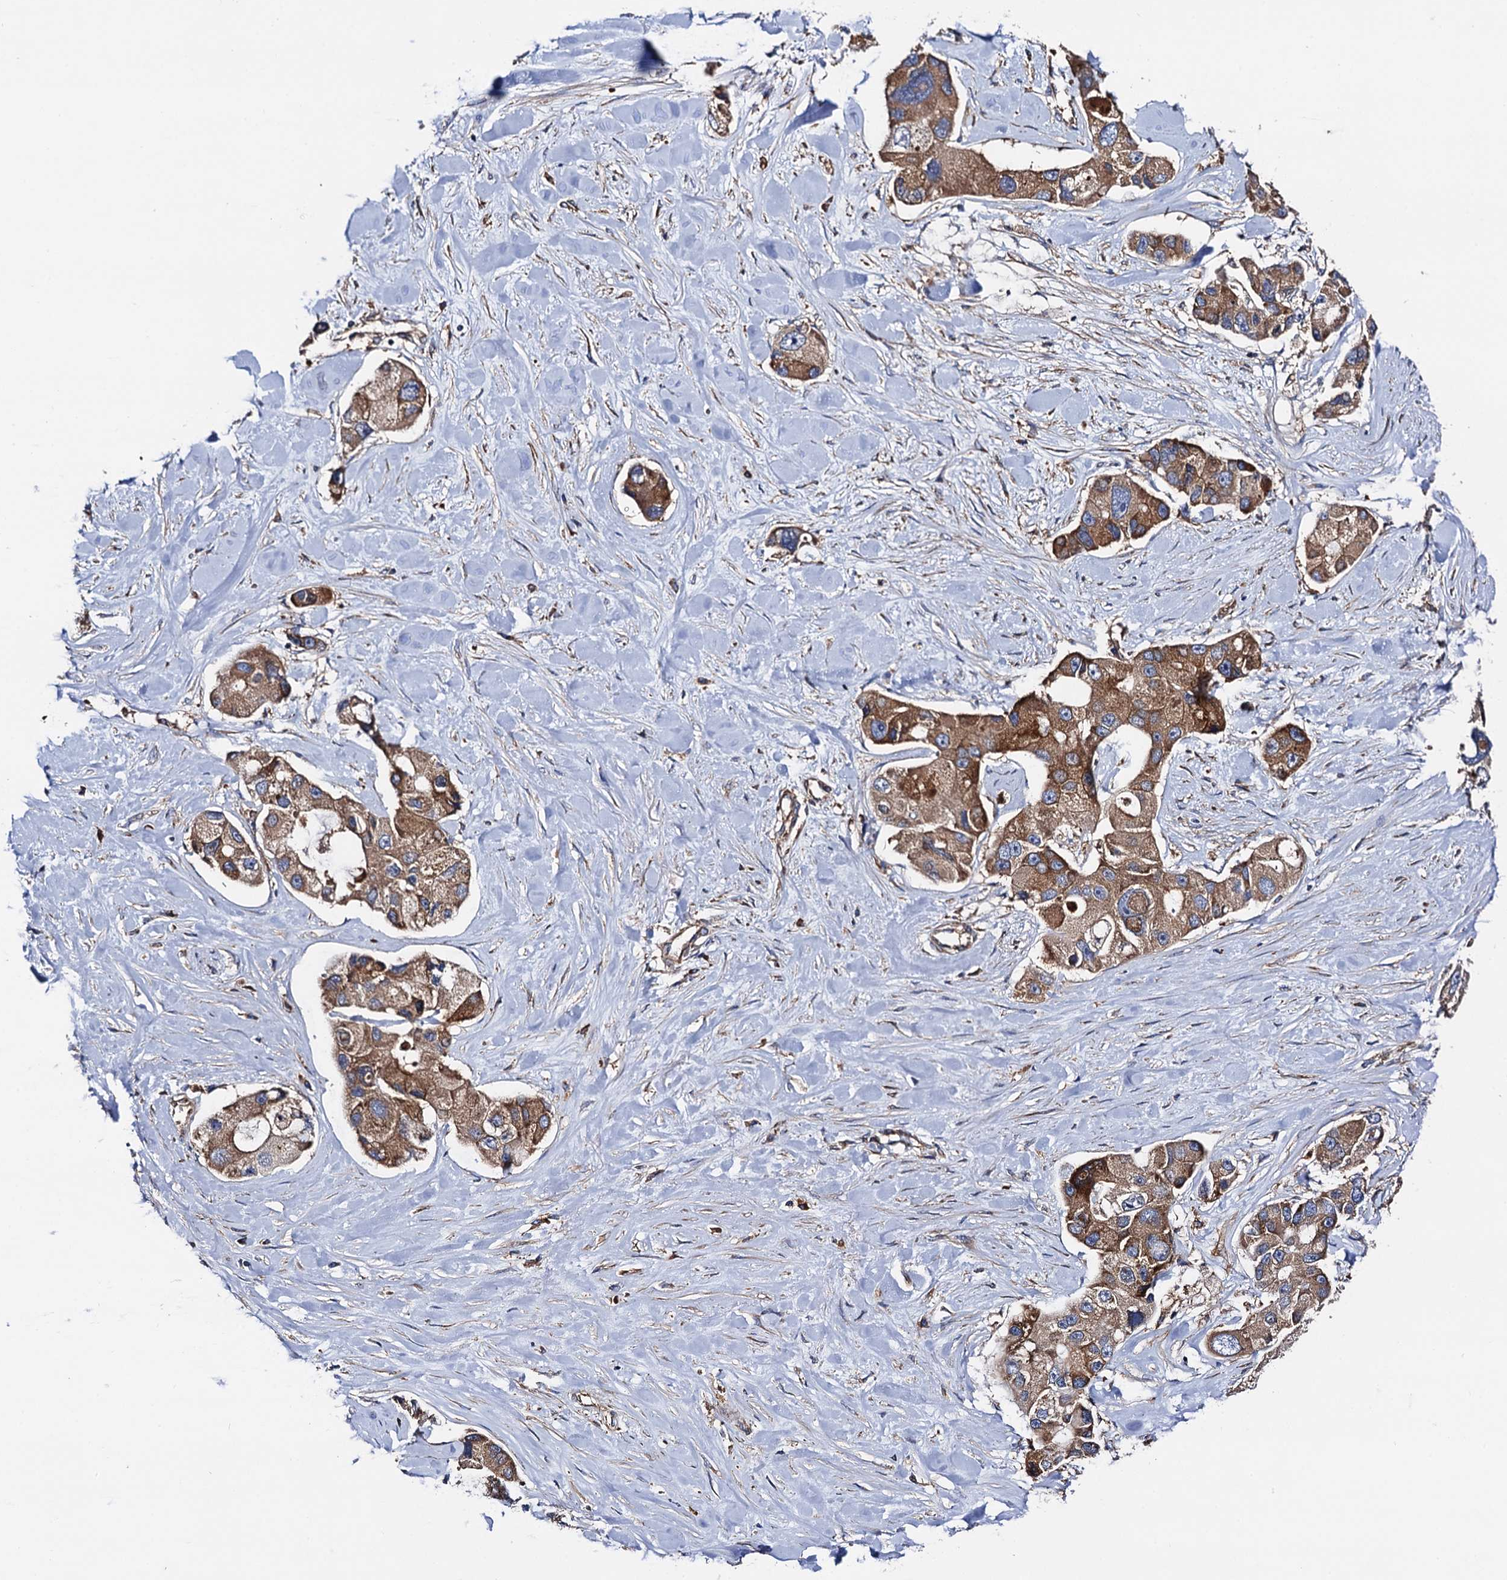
{"staining": {"intensity": "moderate", "quantity": ">75%", "location": "cytoplasmic/membranous"}, "tissue": "lung cancer", "cell_type": "Tumor cells", "image_type": "cancer", "snomed": [{"axis": "morphology", "description": "Adenocarcinoma, NOS"}, {"axis": "topography", "description": "Lung"}], "caption": "Approximately >75% of tumor cells in lung adenocarcinoma exhibit moderate cytoplasmic/membranous protein positivity as visualized by brown immunohistochemical staining.", "gene": "MRPL48", "patient": {"sex": "female", "age": 54}}